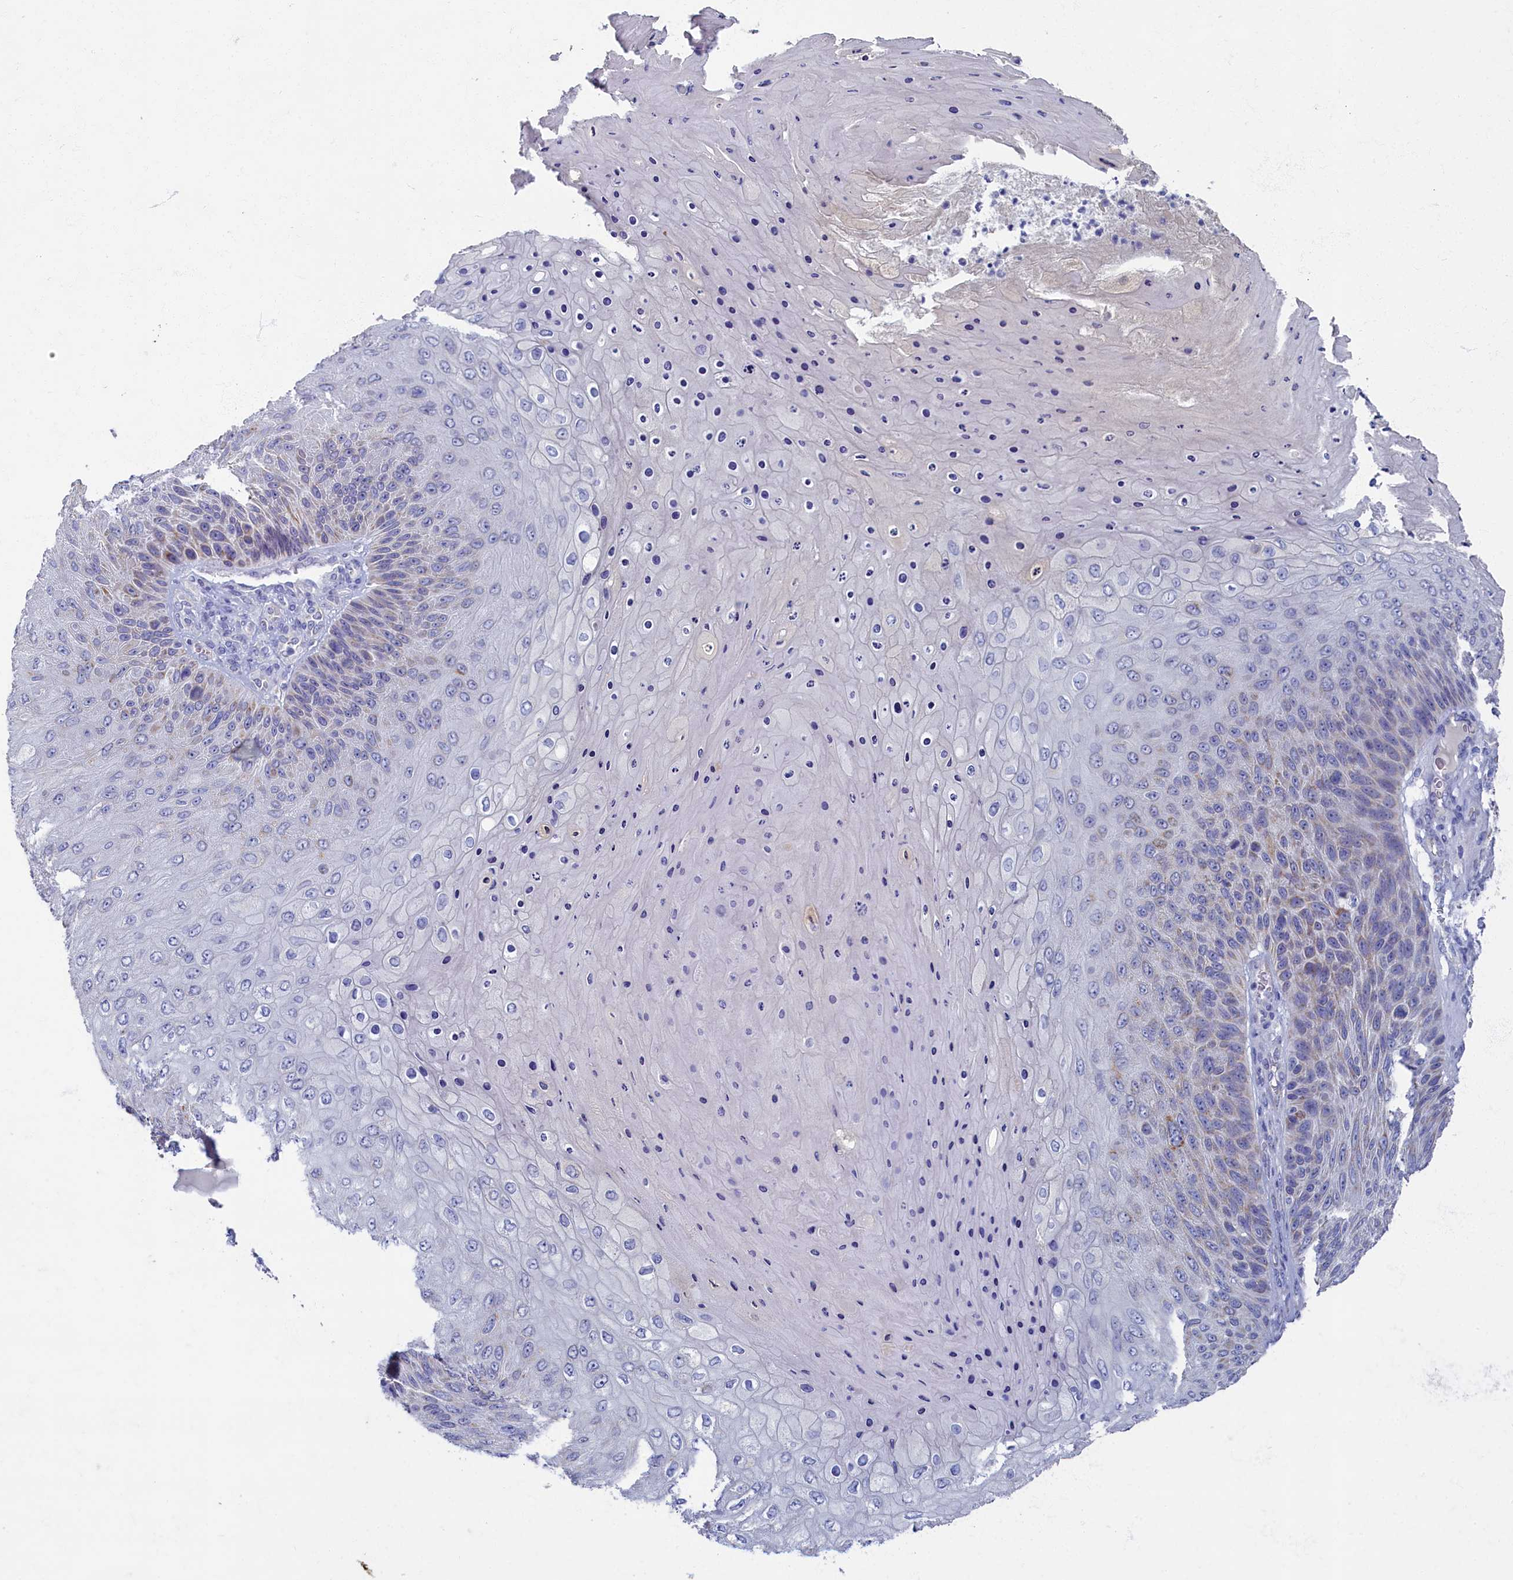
{"staining": {"intensity": "weak", "quantity": "<25%", "location": "cytoplasmic/membranous"}, "tissue": "skin cancer", "cell_type": "Tumor cells", "image_type": "cancer", "snomed": [{"axis": "morphology", "description": "Squamous cell carcinoma, NOS"}, {"axis": "topography", "description": "Skin"}], "caption": "IHC histopathology image of human skin cancer (squamous cell carcinoma) stained for a protein (brown), which shows no positivity in tumor cells.", "gene": "OCIAD2", "patient": {"sex": "female", "age": 88}}